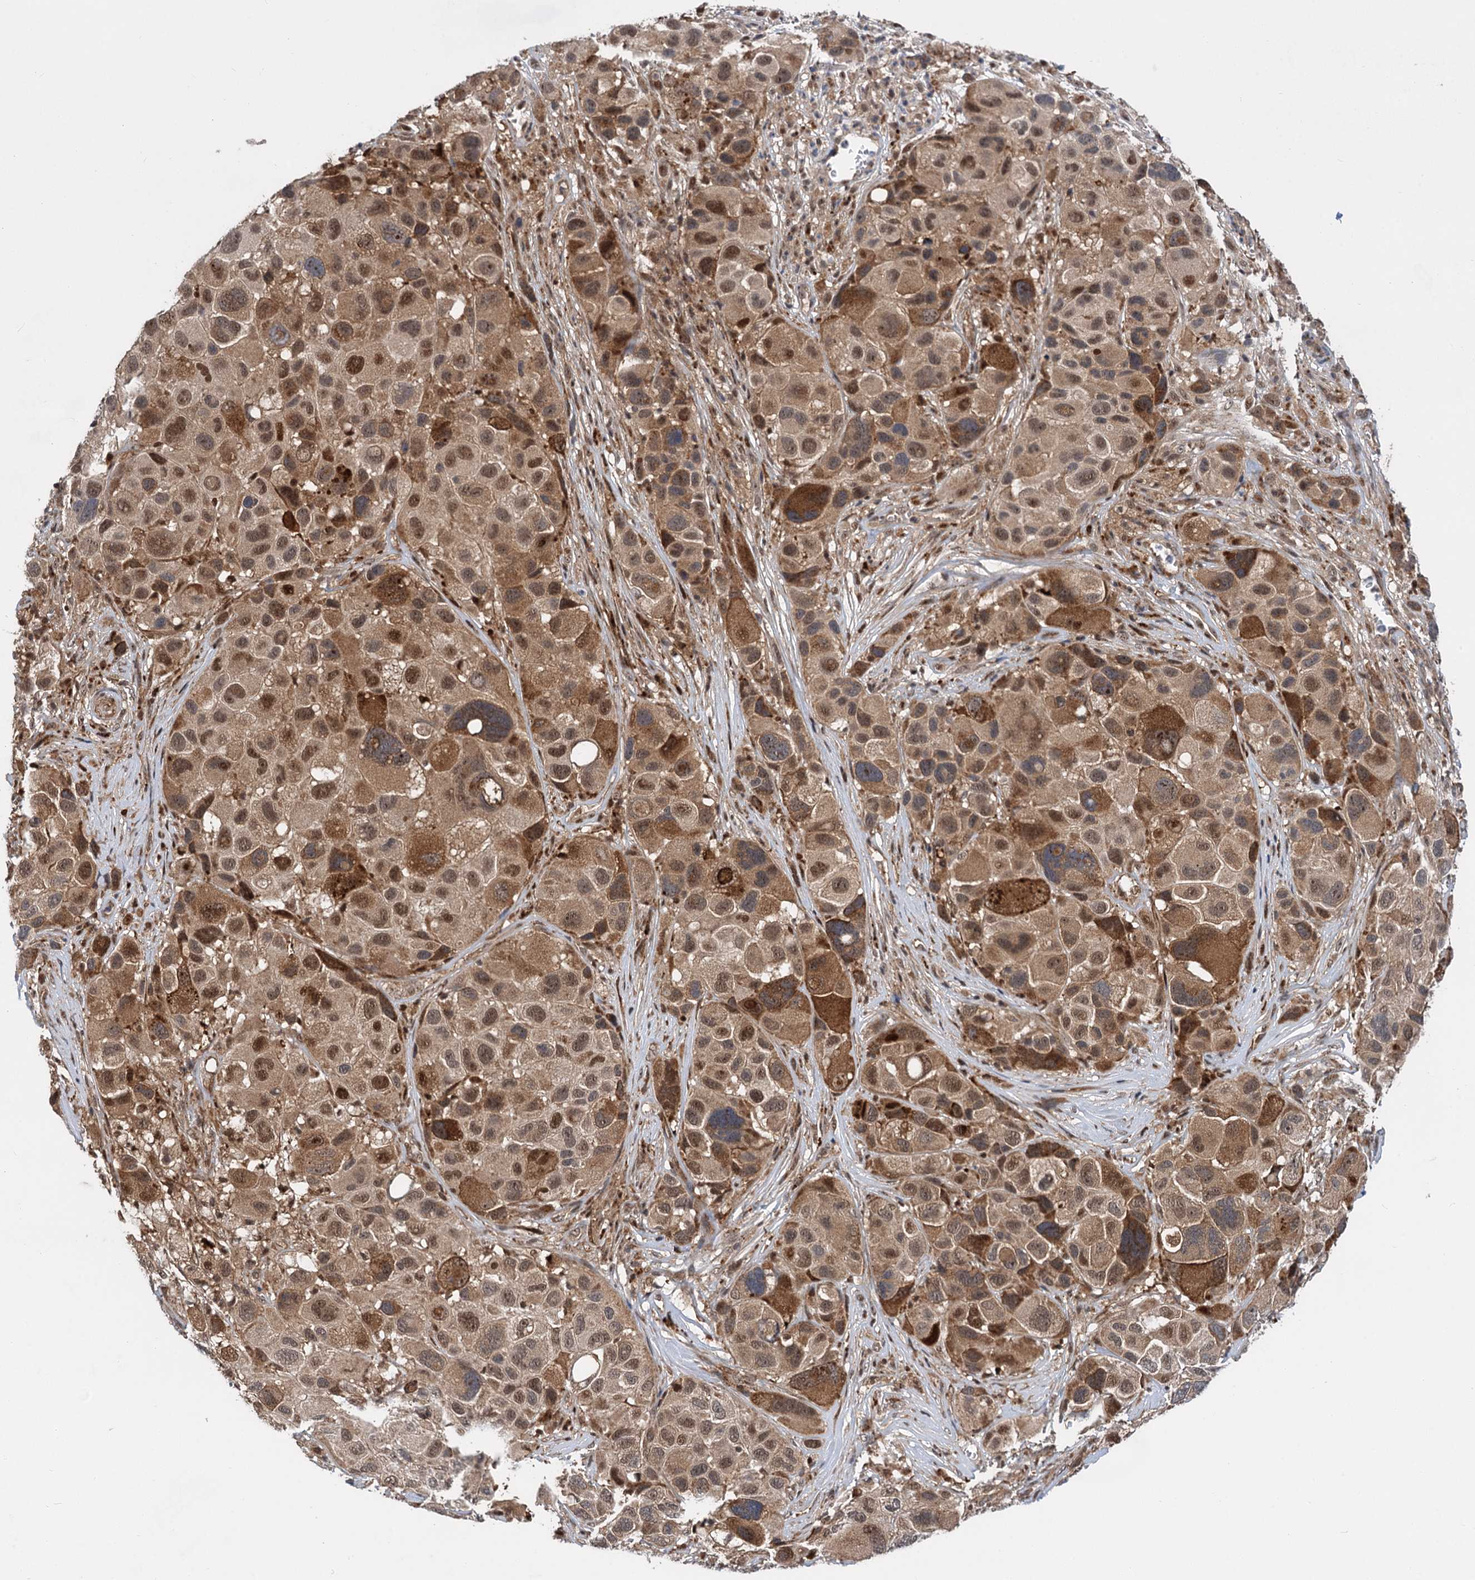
{"staining": {"intensity": "moderate", "quantity": ">75%", "location": "cytoplasmic/membranous,nuclear"}, "tissue": "melanoma", "cell_type": "Tumor cells", "image_type": "cancer", "snomed": [{"axis": "morphology", "description": "Malignant melanoma, NOS"}, {"axis": "topography", "description": "Skin of trunk"}], "caption": "An image of melanoma stained for a protein shows moderate cytoplasmic/membranous and nuclear brown staining in tumor cells.", "gene": "GPBP1", "patient": {"sex": "male", "age": 71}}